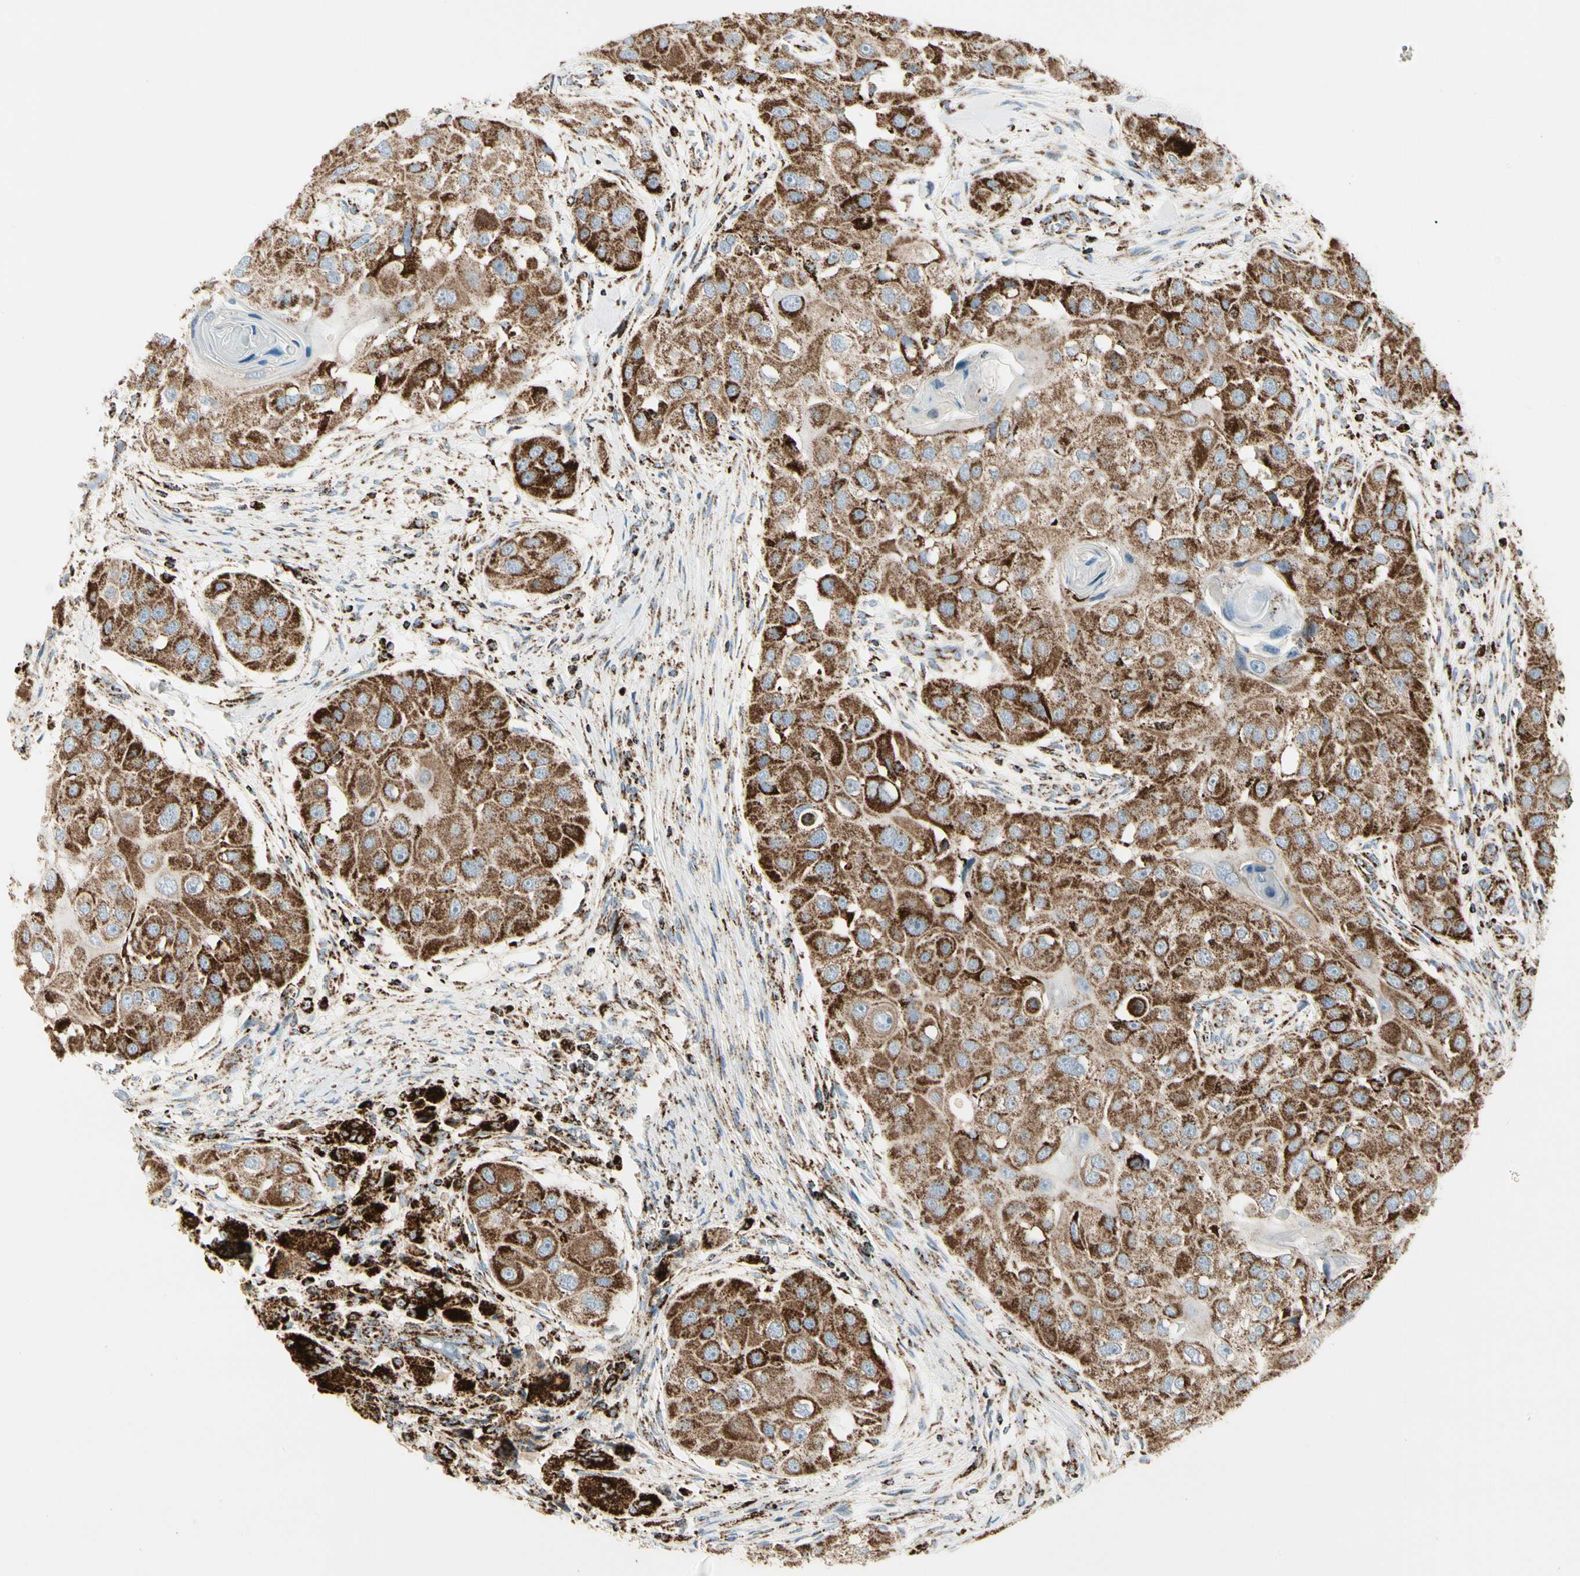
{"staining": {"intensity": "strong", "quantity": ">75%", "location": "cytoplasmic/membranous"}, "tissue": "head and neck cancer", "cell_type": "Tumor cells", "image_type": "cancer", "snomed": [{"axis": "morphology", "description": "Normal tissue, NOS"}, {"axis": "morphology", "description": "Squamous cell carcinoma, NOS"}, {"axis": "topography", "description": "Skeletal muscle"}, {"axis": "topography", "description": "Head-Neck"}], "caption": "Approximately >75% of tumor cells in human head and neck squamous cell carcinoma display strong cytoplasmic/membranous protein staining as visualized by brown immunohistochemical staining.", "gene": "ME2", "patient": {"sex": "male", "age": 51}}